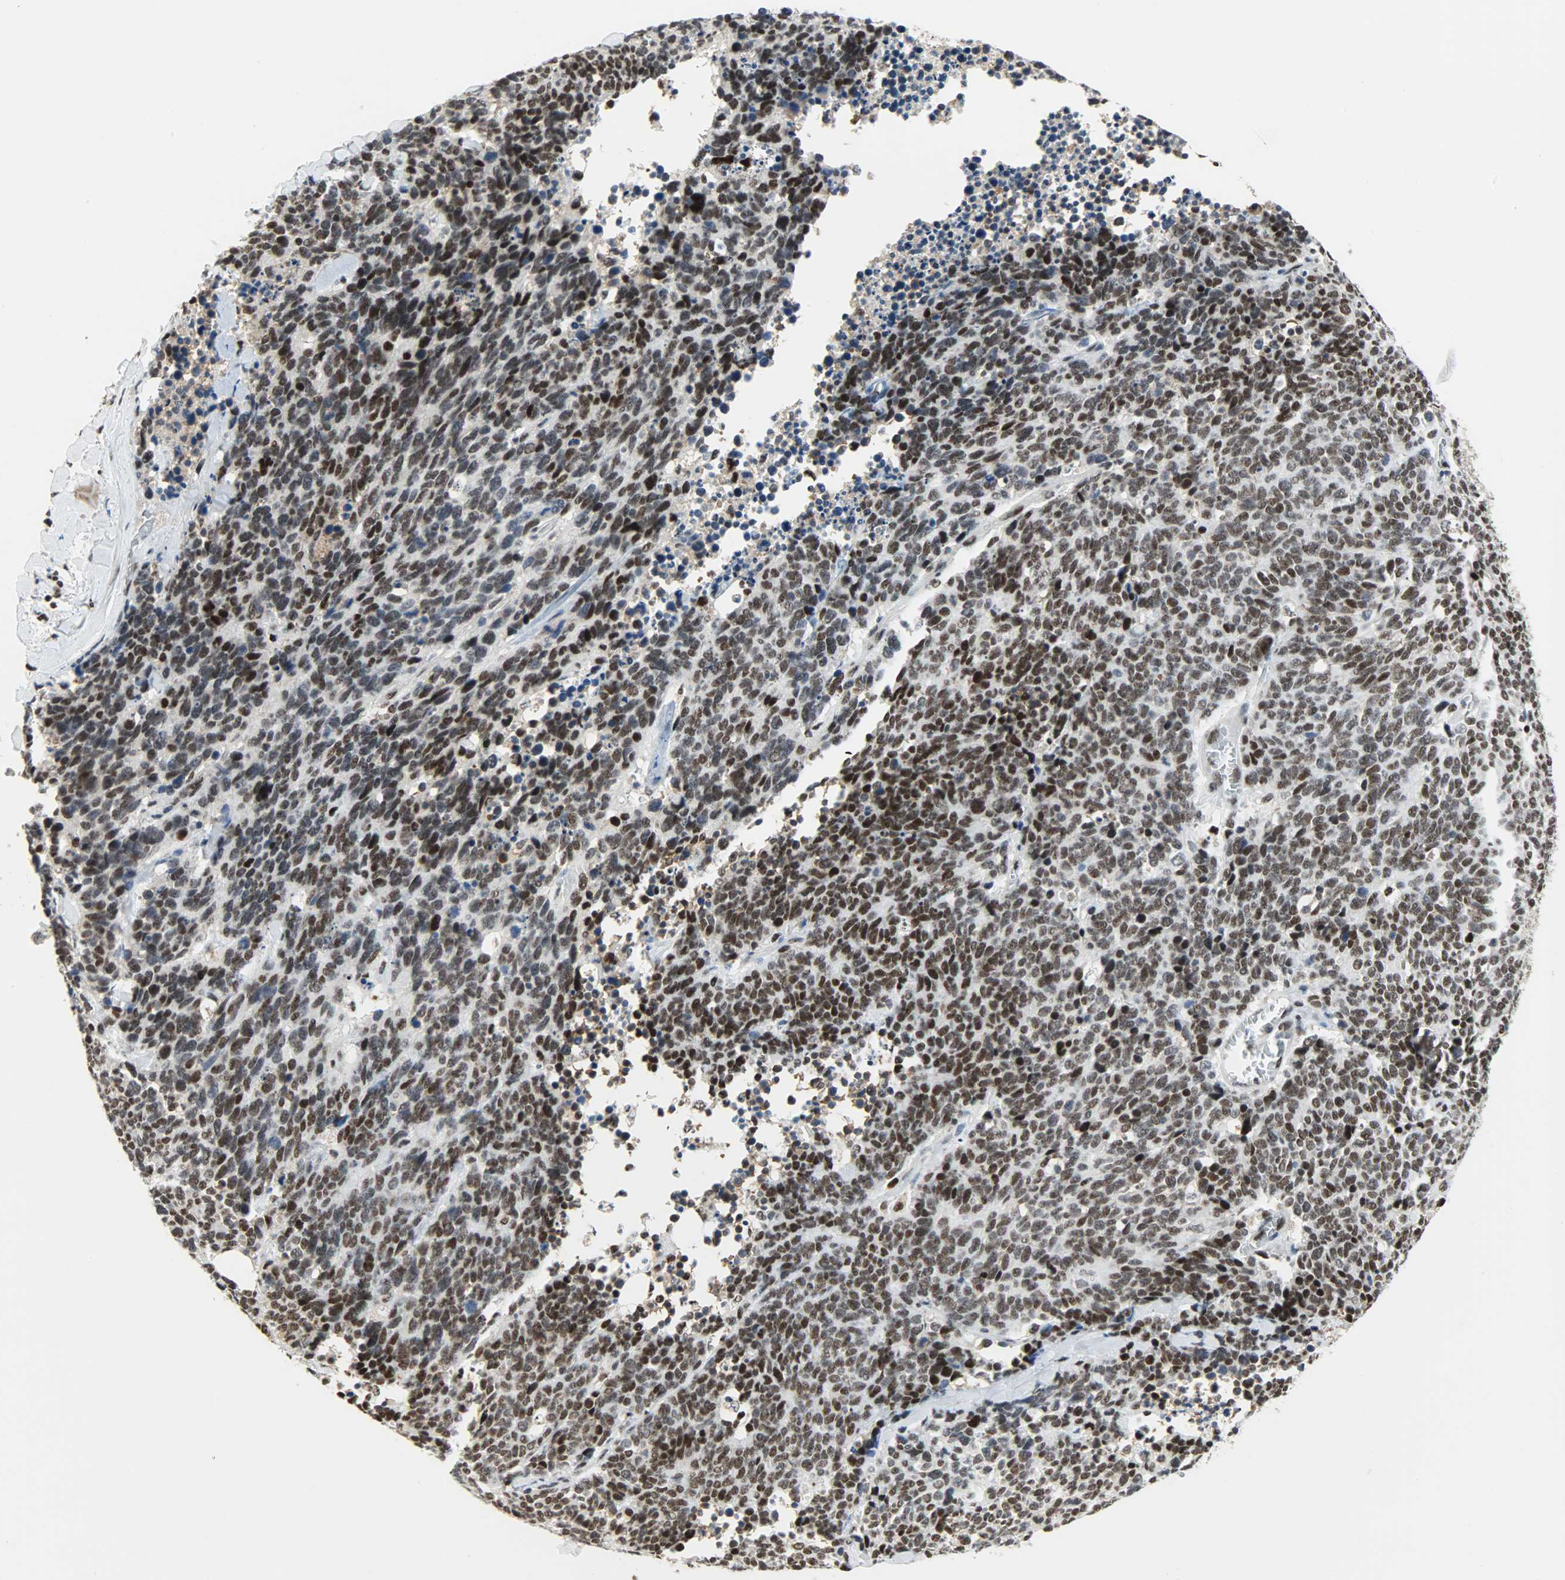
{"staining": {"intensity": "moderate", "quantity": "25%-75%", "location": "nuclear"}, "tissue": "lung cancer", "cell_type": "Tumor cells", "image_type": "cancer", "snomed": [{"axis": "morphology", "description": "Neoplasm, malignant, NOS"}, {"axis": "topography", "description": "Lung"}], "caption": "Immunohistochemical staining of malignant neoplasm (lung) demonstrates medium levels of moderate nuclear protein positivity in about 25%-75% of tumor cells.", "gene": "SSB", "patient": {"sex": "female", "age": 58}}